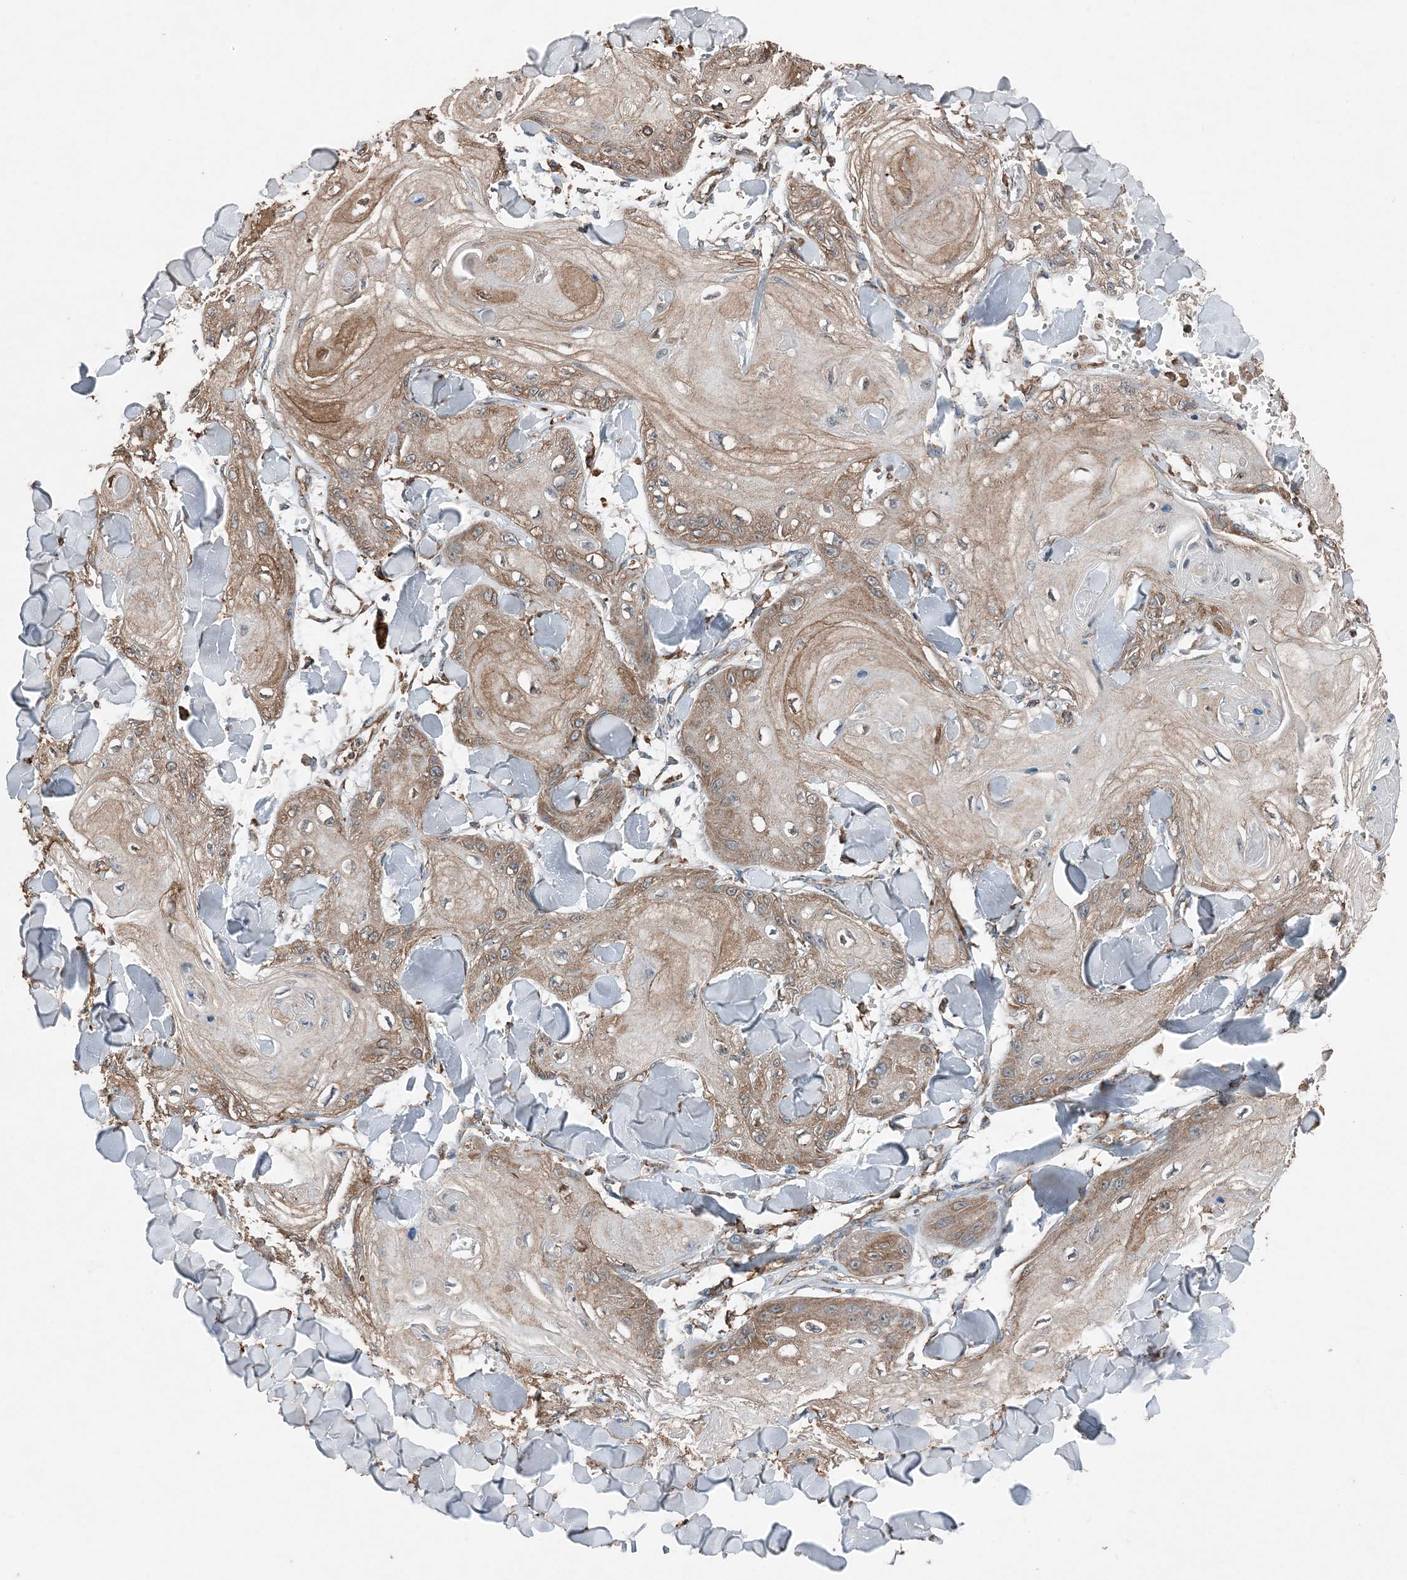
{"staining": {"intensity": "moderate", "quantity": "25%-75%", "location": "cytoplasmic/membranous"}, "tissue": "skin cancer", "cell_type": "Tumor cells", "image_type": "cancer", "snomed": [{"axis": "morphology", "description": "Squamous cell carcinoma, NOS"}, {"axis": "topography", "description": "Skin"}], "caption": "A medium amount of moderate cytoplasmic/membranous expression is present in approximately 25%-75% of tumor cells in skin squamous cell carcinoma tissue.", "gene": "PDIA6", "patient": {"sex": "male", "age": 74}}